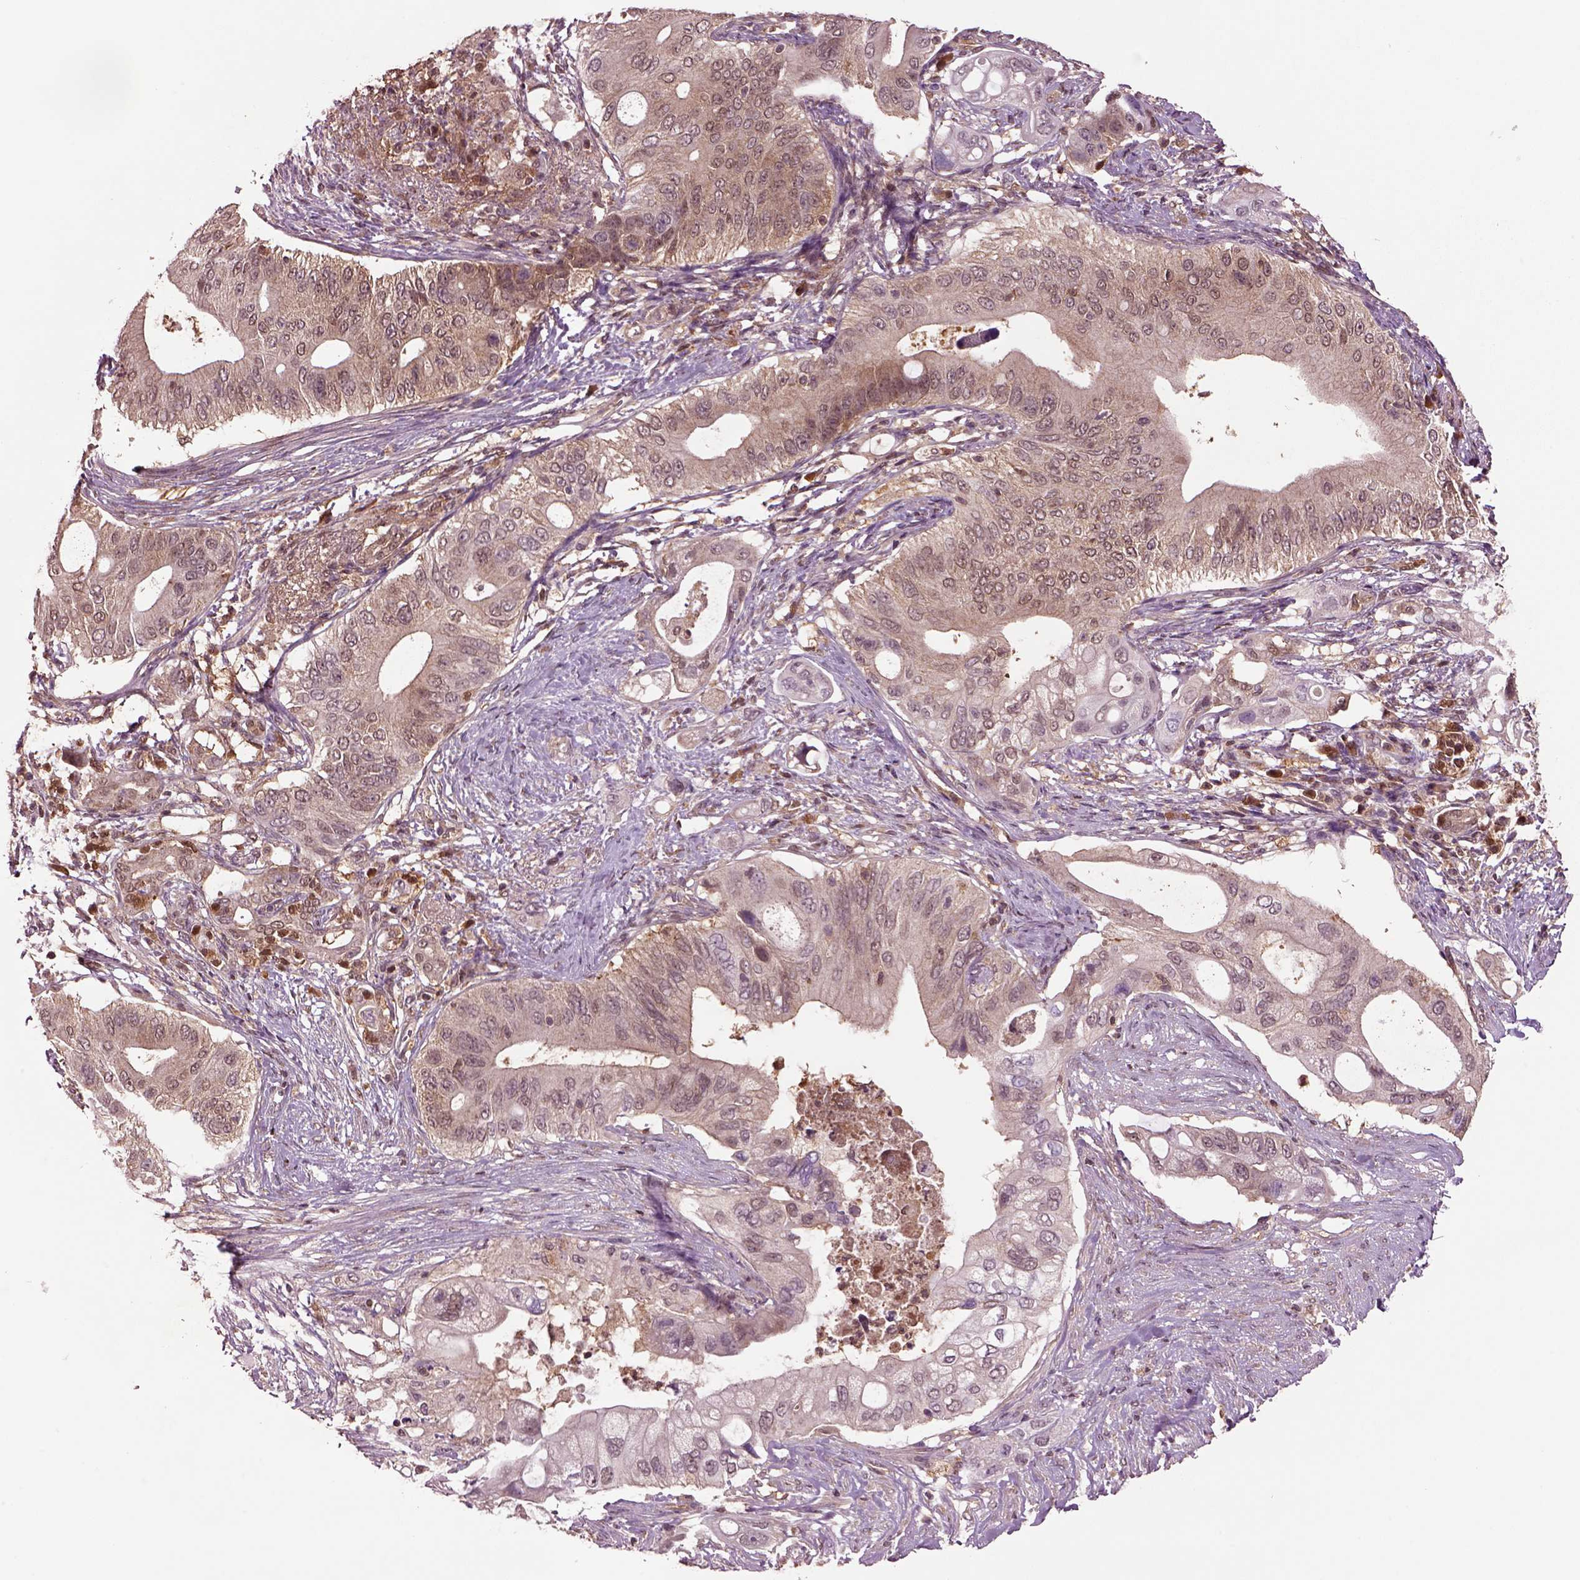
{"staining": {"intensity": "weak", "quantity": "25%-75%", "location": "cytoplasmic/membranous"}, "tissue": "pancreatic cancer", "cell_type": "Tumor cells", "image_type": "cancer", "snomed": [{"axis": "morphology", "description": "Adenocarcinoma, NOS"}, {"axis": "topography", "description": "Pancreas"}], "caption": "Pancreatic cancer stained with a protein marker exhibits weak staining in tumor cells.", "gene": "MDP1", "patient": {"sex": "female", "age": 72}}